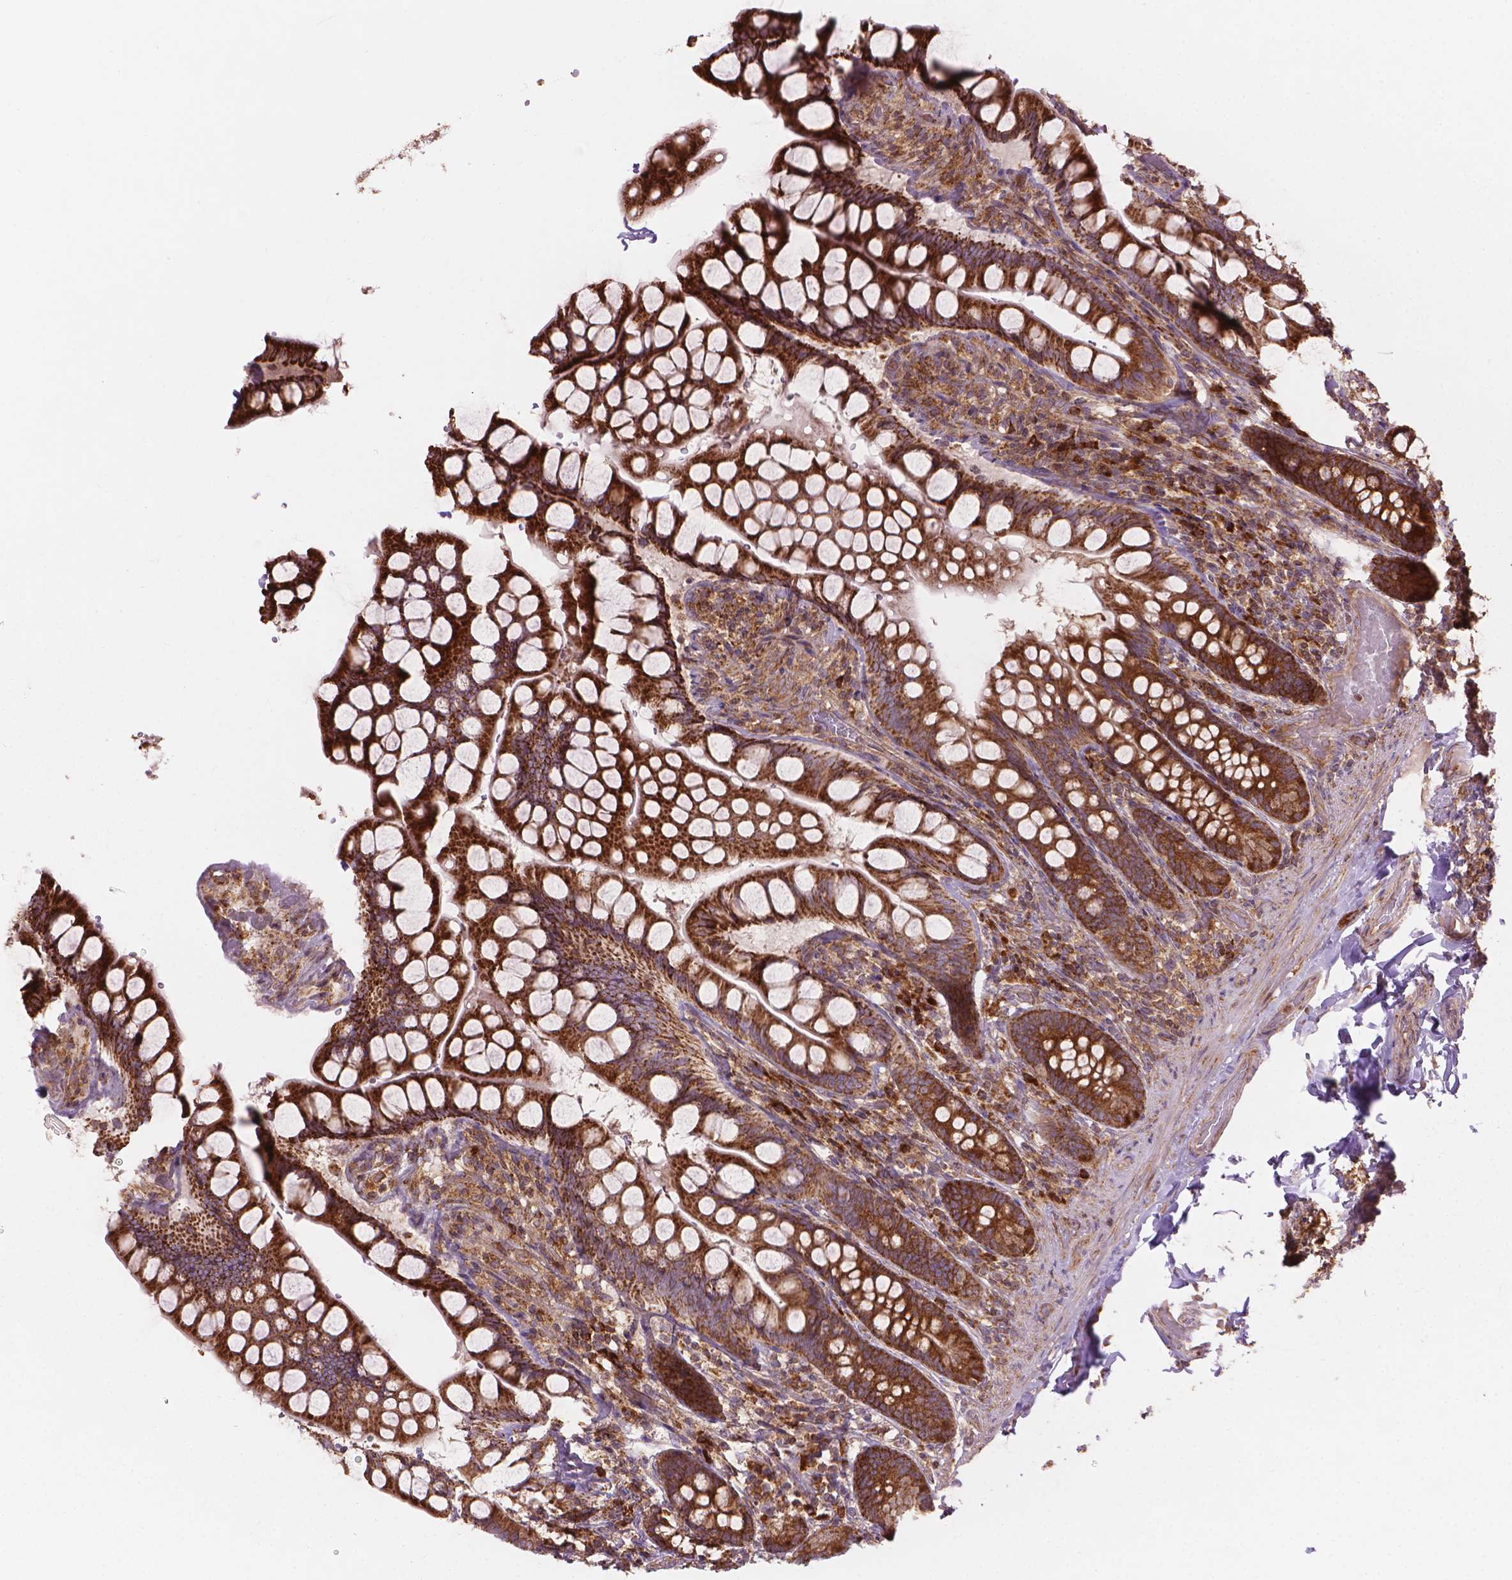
{"staining": {"intensity": "strong", "quantity": ">75%", "location": "cytoplasmic/membranous"}, "tissue": "small intestine", "cell_type": "Glandular cells", "image_type": "normal", "snomed": [{"axis": "morphology", "description": "Normal tissue, NOS"}, {"axis": "topography", "description": "Small intestine"}], "caption": "Immunohistochemical staining of benign small intestine reveals strong cytoplasmic/membranous protein expression in about >75% of glandular cells.", "gene": "VARS2", "patient": {"sex": "male", "age": 70}}